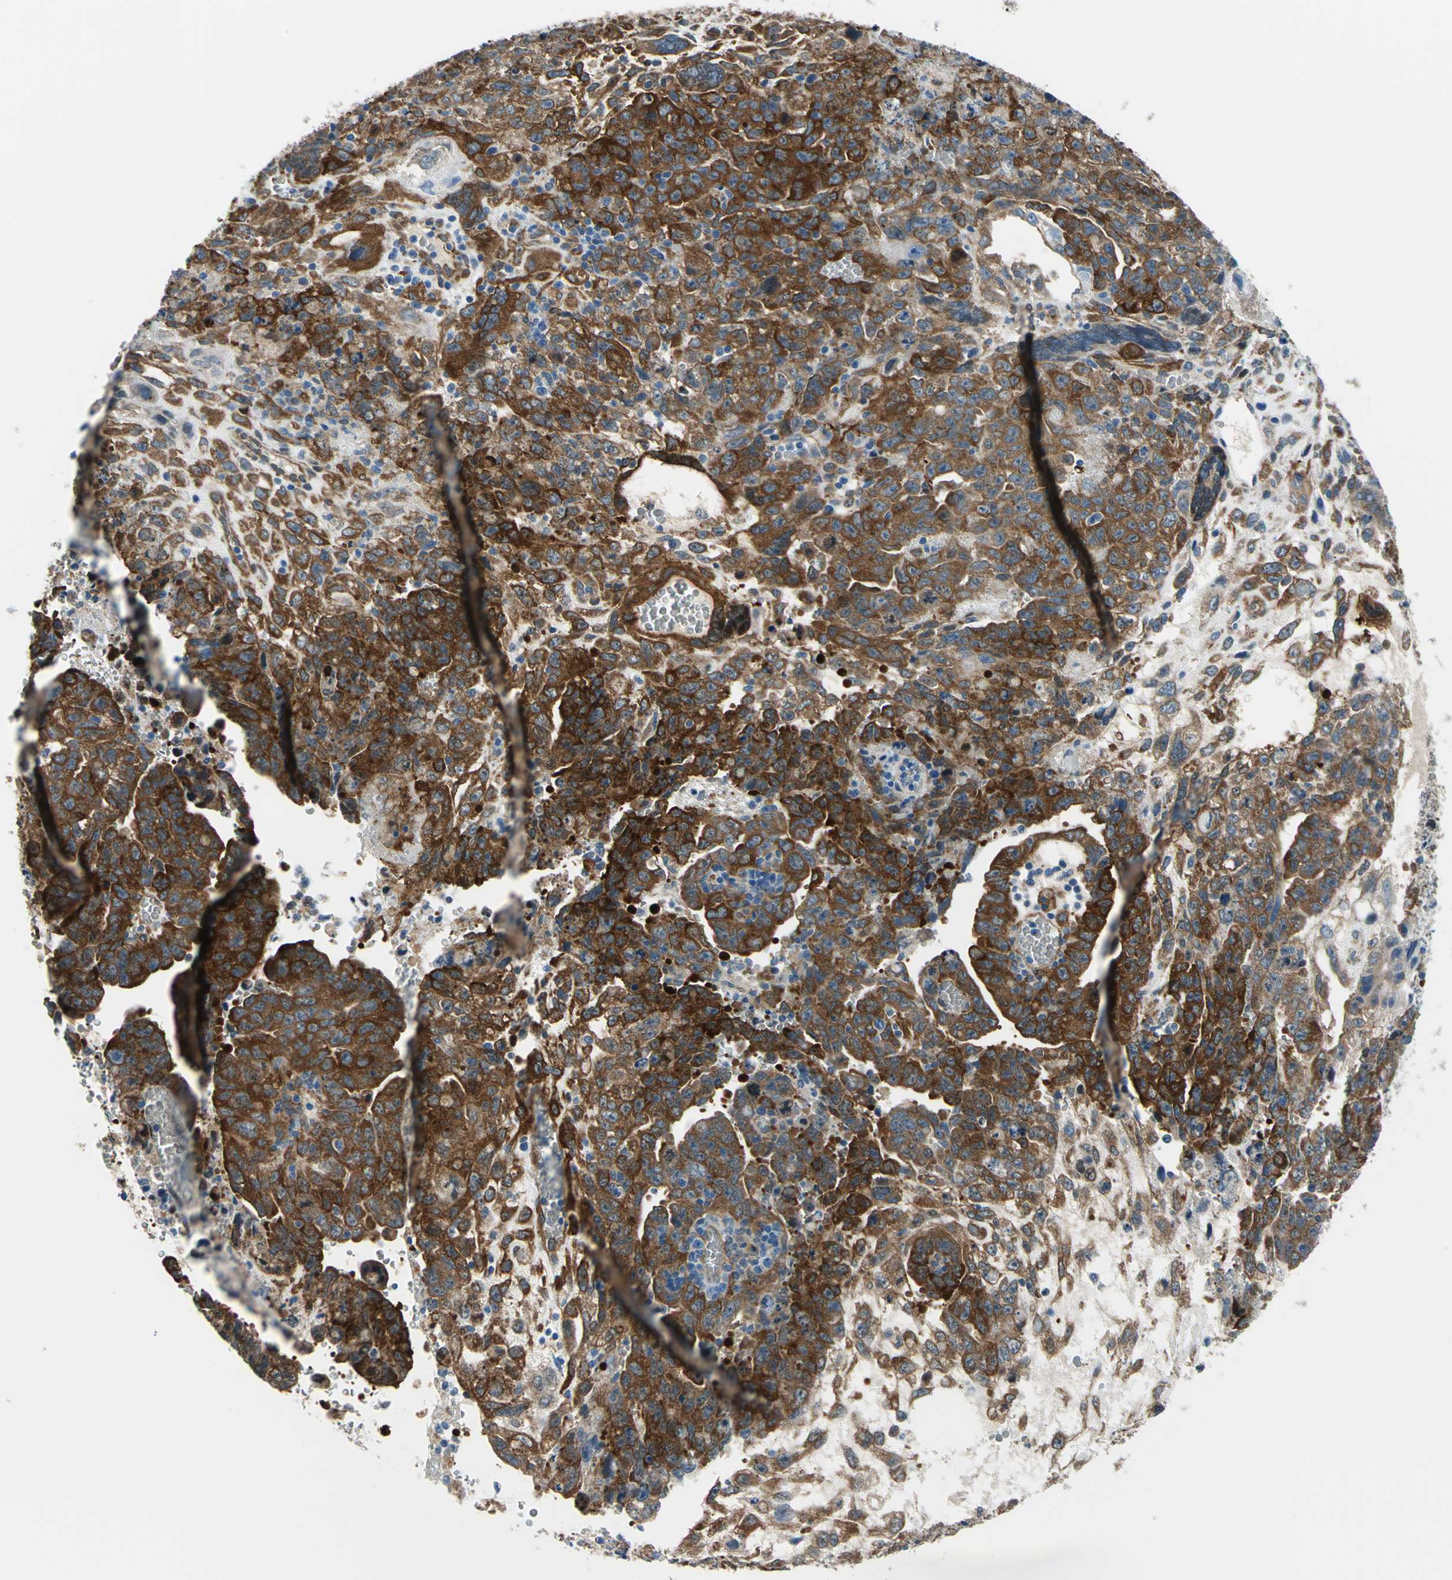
{"staining": {"intensity": "strong", "quantity": ">75%", "location": "cytoplasmic/membranous"}, "tissue": "testis cancer", "cell_type": "Tumor cells", "image_type": "cancer", "snomed": [{"axis": "morphology", "description": "Carcinoma, Embryonal, NOS"}, {"axis": "topography", "description": "Testis"}], "caption": "Immunohistochemistry image of human embryonal carcinoma (testis) stained for a protein (brown), which displays high levels of strong cytoplasmic/membranous positivity in about >75% of tumor cells.", "gene": "HSPB1", "patient": {"sex": "male", "age": 28}}